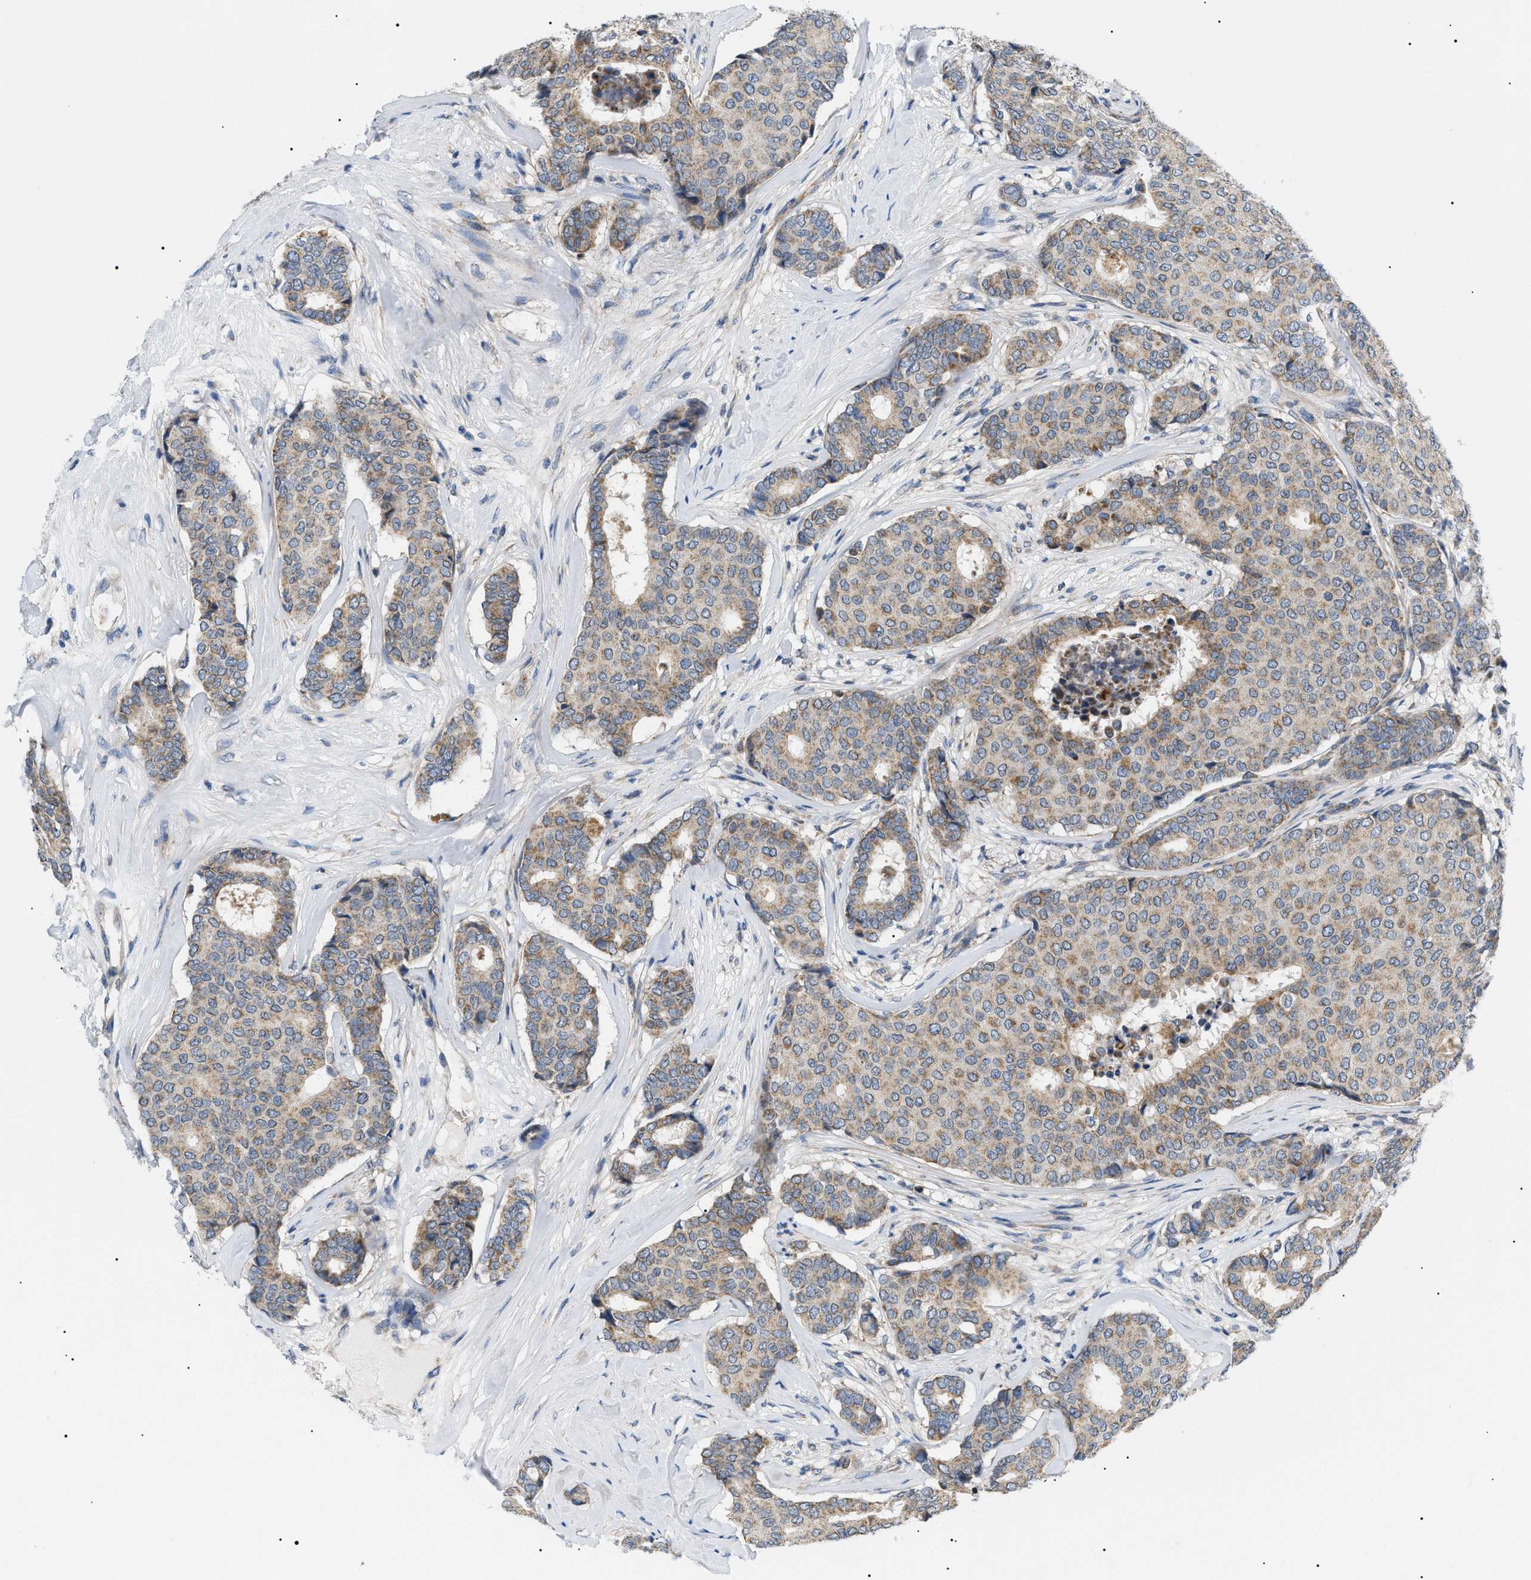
{"staining": {"intensity": "moderate", "quantity": "25%-75%", "location": "cytoplasmic/membranous"}, "tissue": "breast cancer", "cell_type": "Tumor cells", "image_type": "cancer", "snomed": [{"axis": "morphology", "description": "Duct carcinoma"}, {"axis": "topography", "description": "Breast"}], "caption": "Protein expression analysis of breast cancer shows moderate cytoplasmic/membranous expression in about 25%-75% of tumor cells. (brown staining indicates protein expression, while blue staining denotes nuclei).", "gene": "TOMM6", "patient": {"sex": "female", "age": 75}}